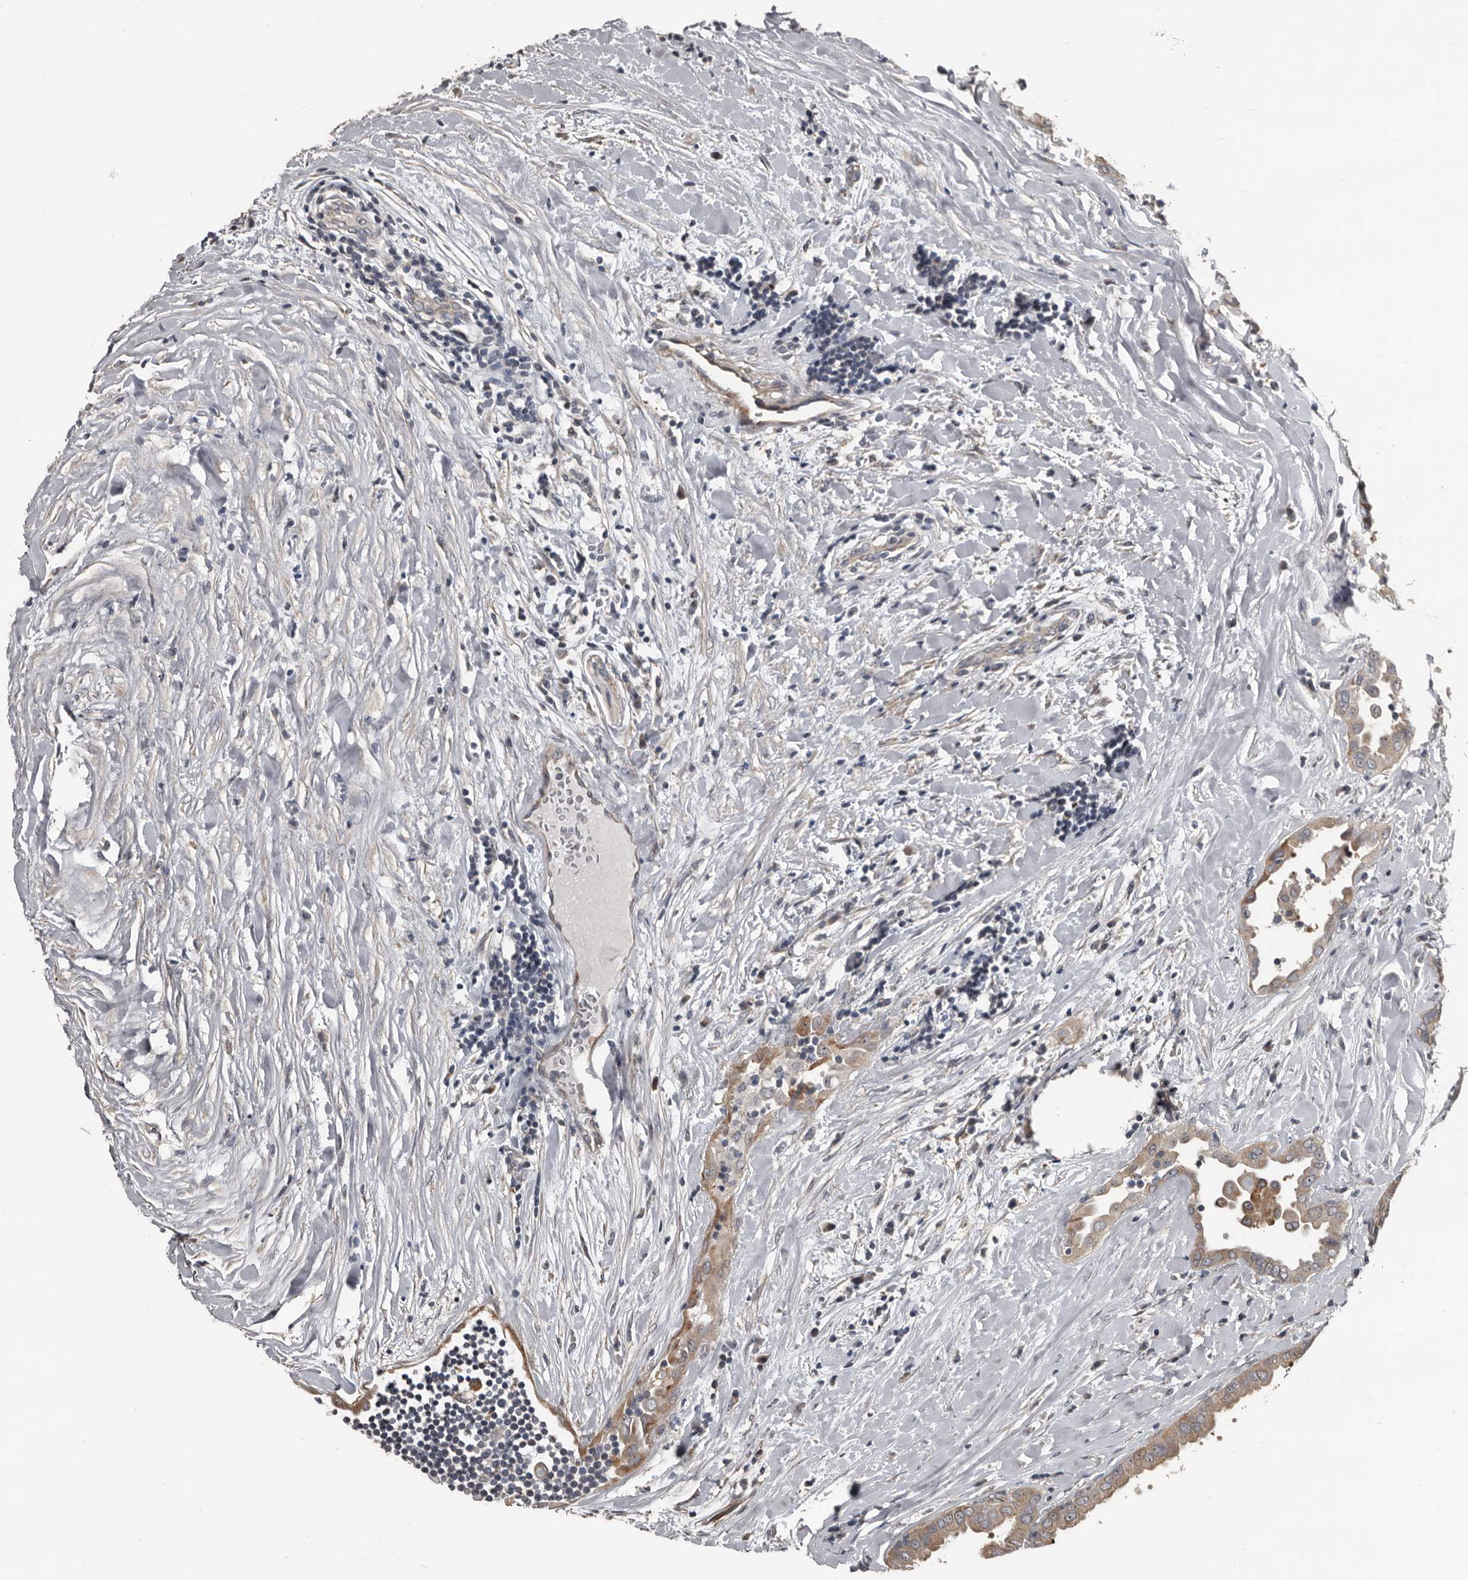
{"staining": {"intensity": "weak", "quantity": ">75%", "location": "cytoplasmic/membranous"}, "tissue": "thyroid cancer", "cell_type": "Tumor cells", "image_type": "cancer", "snomed": [{"axis": "morphology", "description": "Papillary adenocarcinoma, NOS"}, {"axis": "topography", "description": "Thyroid gland"}], "caption": "Protein expression by IHC exhibits weak cytoplasmic/membranous staining in about >75% of tumor cells in thyroid cancer (papillary adenocarcinoma).", "gene": "DHPS", "patient": {"sex": "male", "age": 33}}